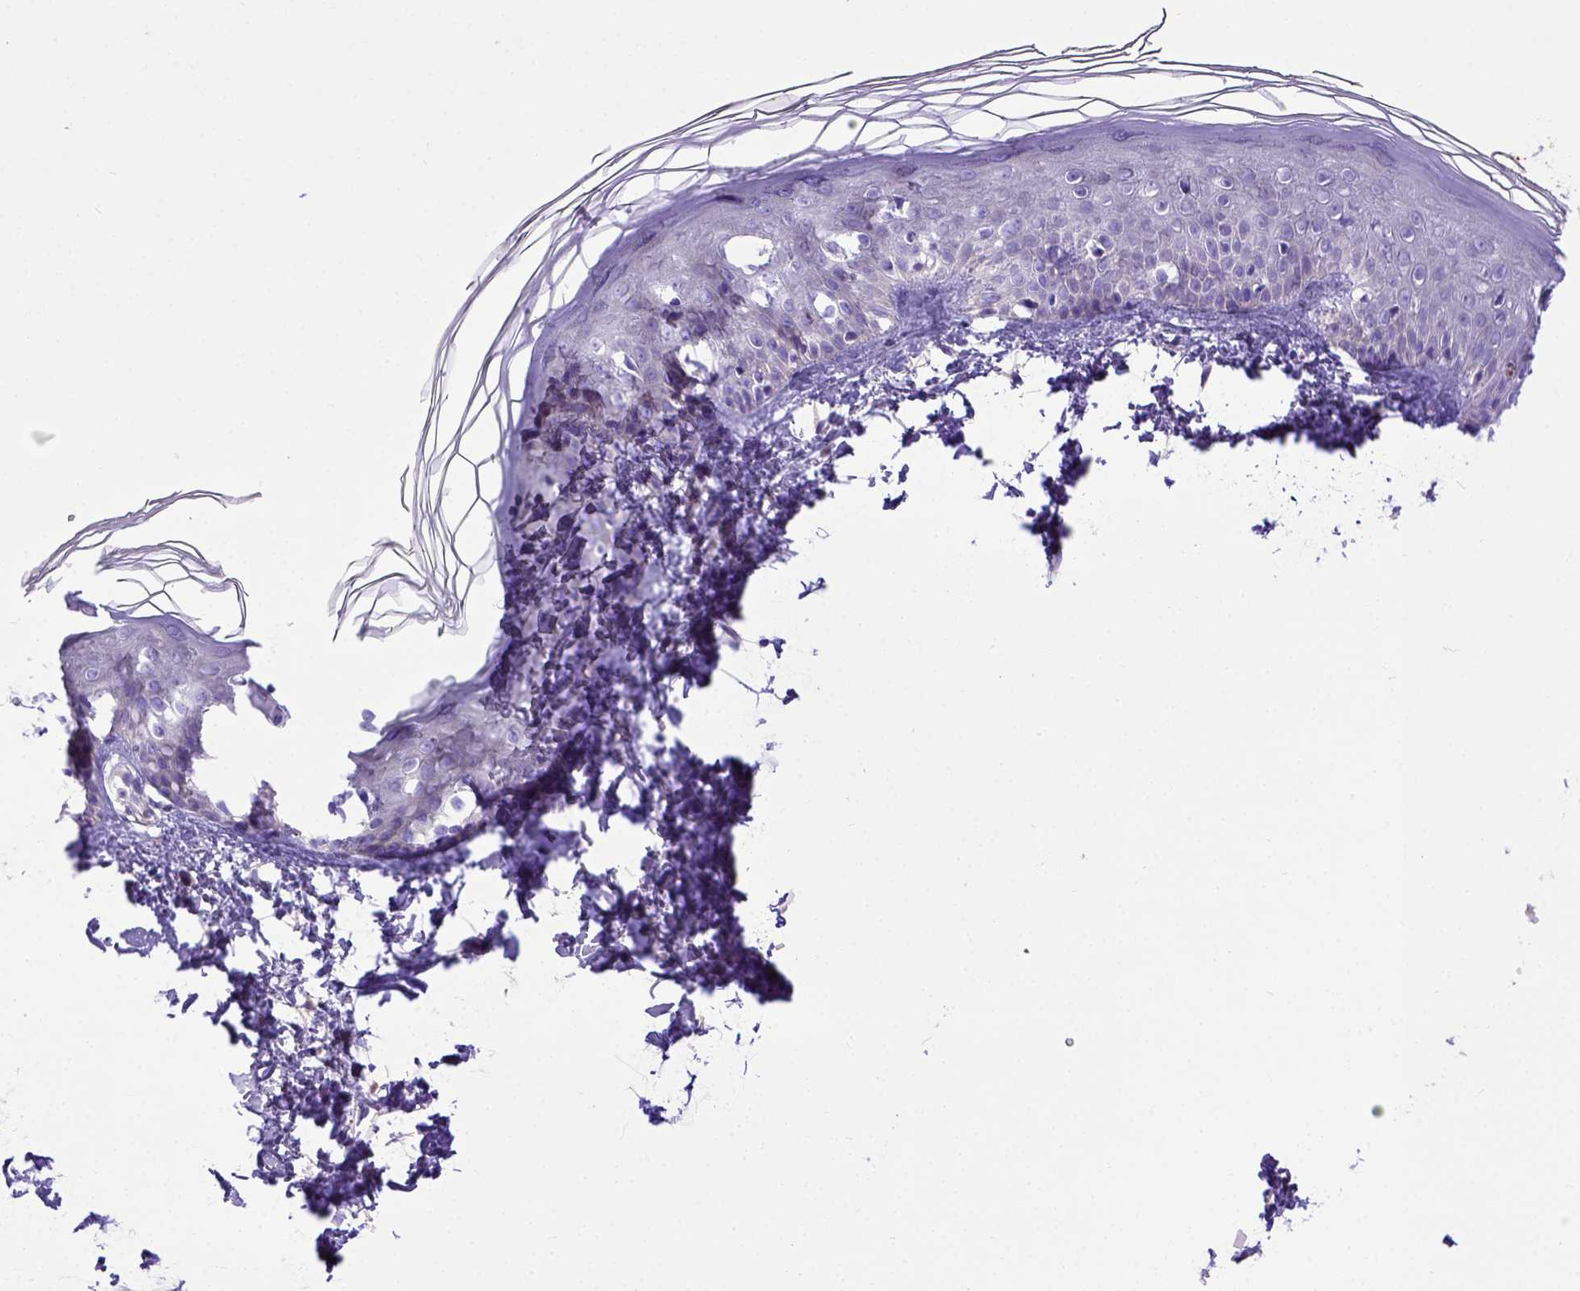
{"staining": {"intensity": "negative", "quantity": "none", "location": "none"}, "tissue": "skin", "cell_type": "Fibroblasts", "image_type": "normal", "snomed": [{"axis": "morphology", "description": "Normal tissue, NOS"}, {"axis": "topography", "description": "Skin"}], "caption": "Immunohistochemistry of benign human skin demonstrates no positivity in fibroblasts.", "gene": "CFAP300", "patient": {"sex": "female", "age": 62}}